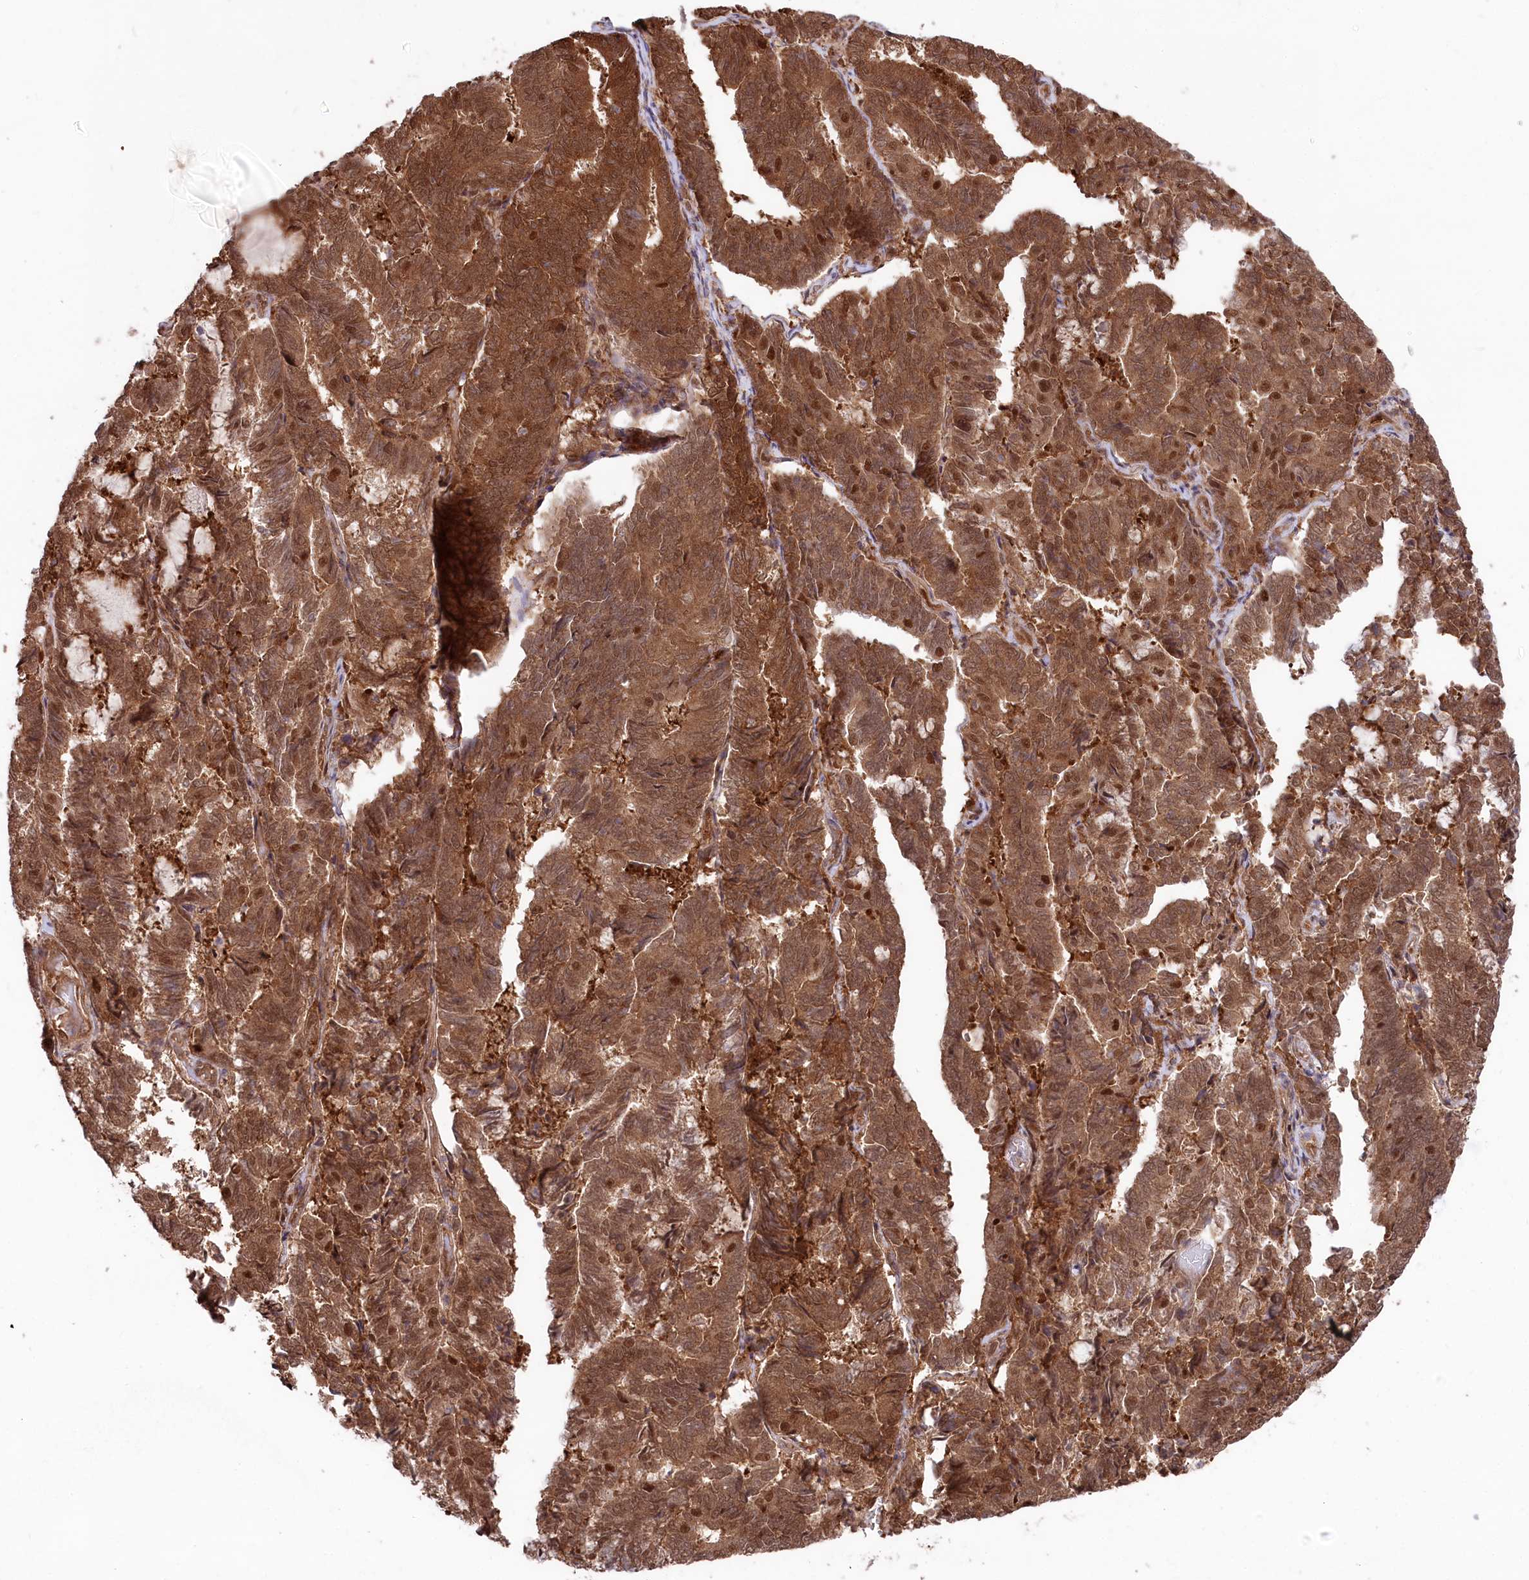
{"staining": {"intensity": "strong", "quantity": ">75%", "location": "cytoplasmic/membranous,nuclear"}, "tissue": "endometrial cancer", "cell_type": "Tumor cells", "image_type": "cancer", "snomed": [{"axis": "morphology", "description": "Adenocarcinoma, NOS"}, {"axis": "topography", "description": "Endometrium"}], "caption": "Immunohistochemistry photomicrograph of neoplastic tissue: endometrial cancer (adenocarcinoma) stained using IHC displays high levels of strong protein expression localized specifically in the cytoplasmic/membranous and nuclear of tumor cells, appearing as a cytoplasmic/membranous and nuclear brown color.", "gene": "PSMA1", "patient": {"sex": "female", "age": 80}}